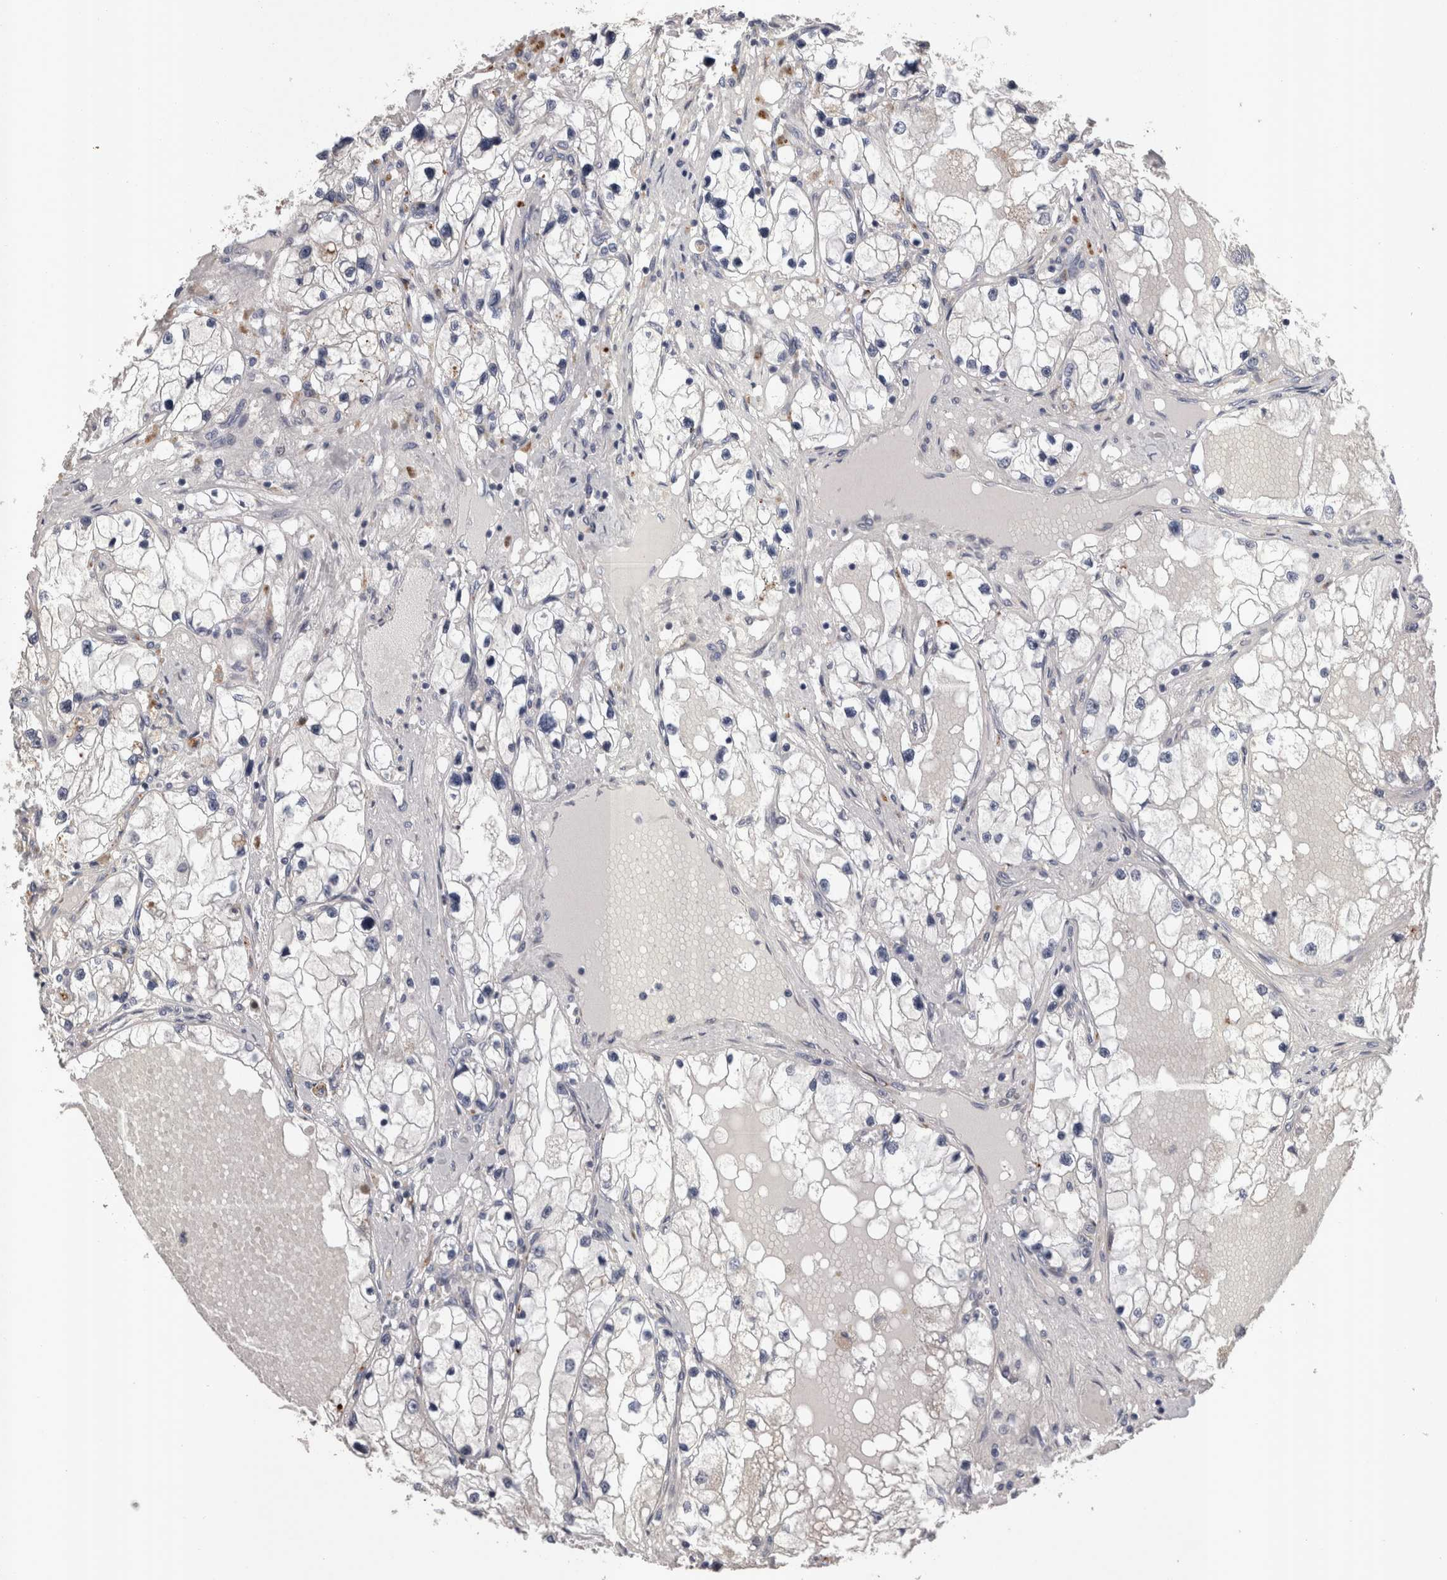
{"staining": {"intensity": "negative", "quantity": "none", "location": "none"}, "tissue": "renal cancer", "cell_type": "Tumor cells", "image_type": "cancer", "snomed": [{"axis": "morphology", "description": "Adenocarcinoma, NOS"}, {"axis": "topography", "description": "Kidney"}], "caption": "This is a micrograph of immunohistochemistry (IHC) staining of renal cancer (adenocarcinoma), which shows no positivity in tumor cells.", "gene": "STC1", "patient": {"sex": "male", "age": 68}}